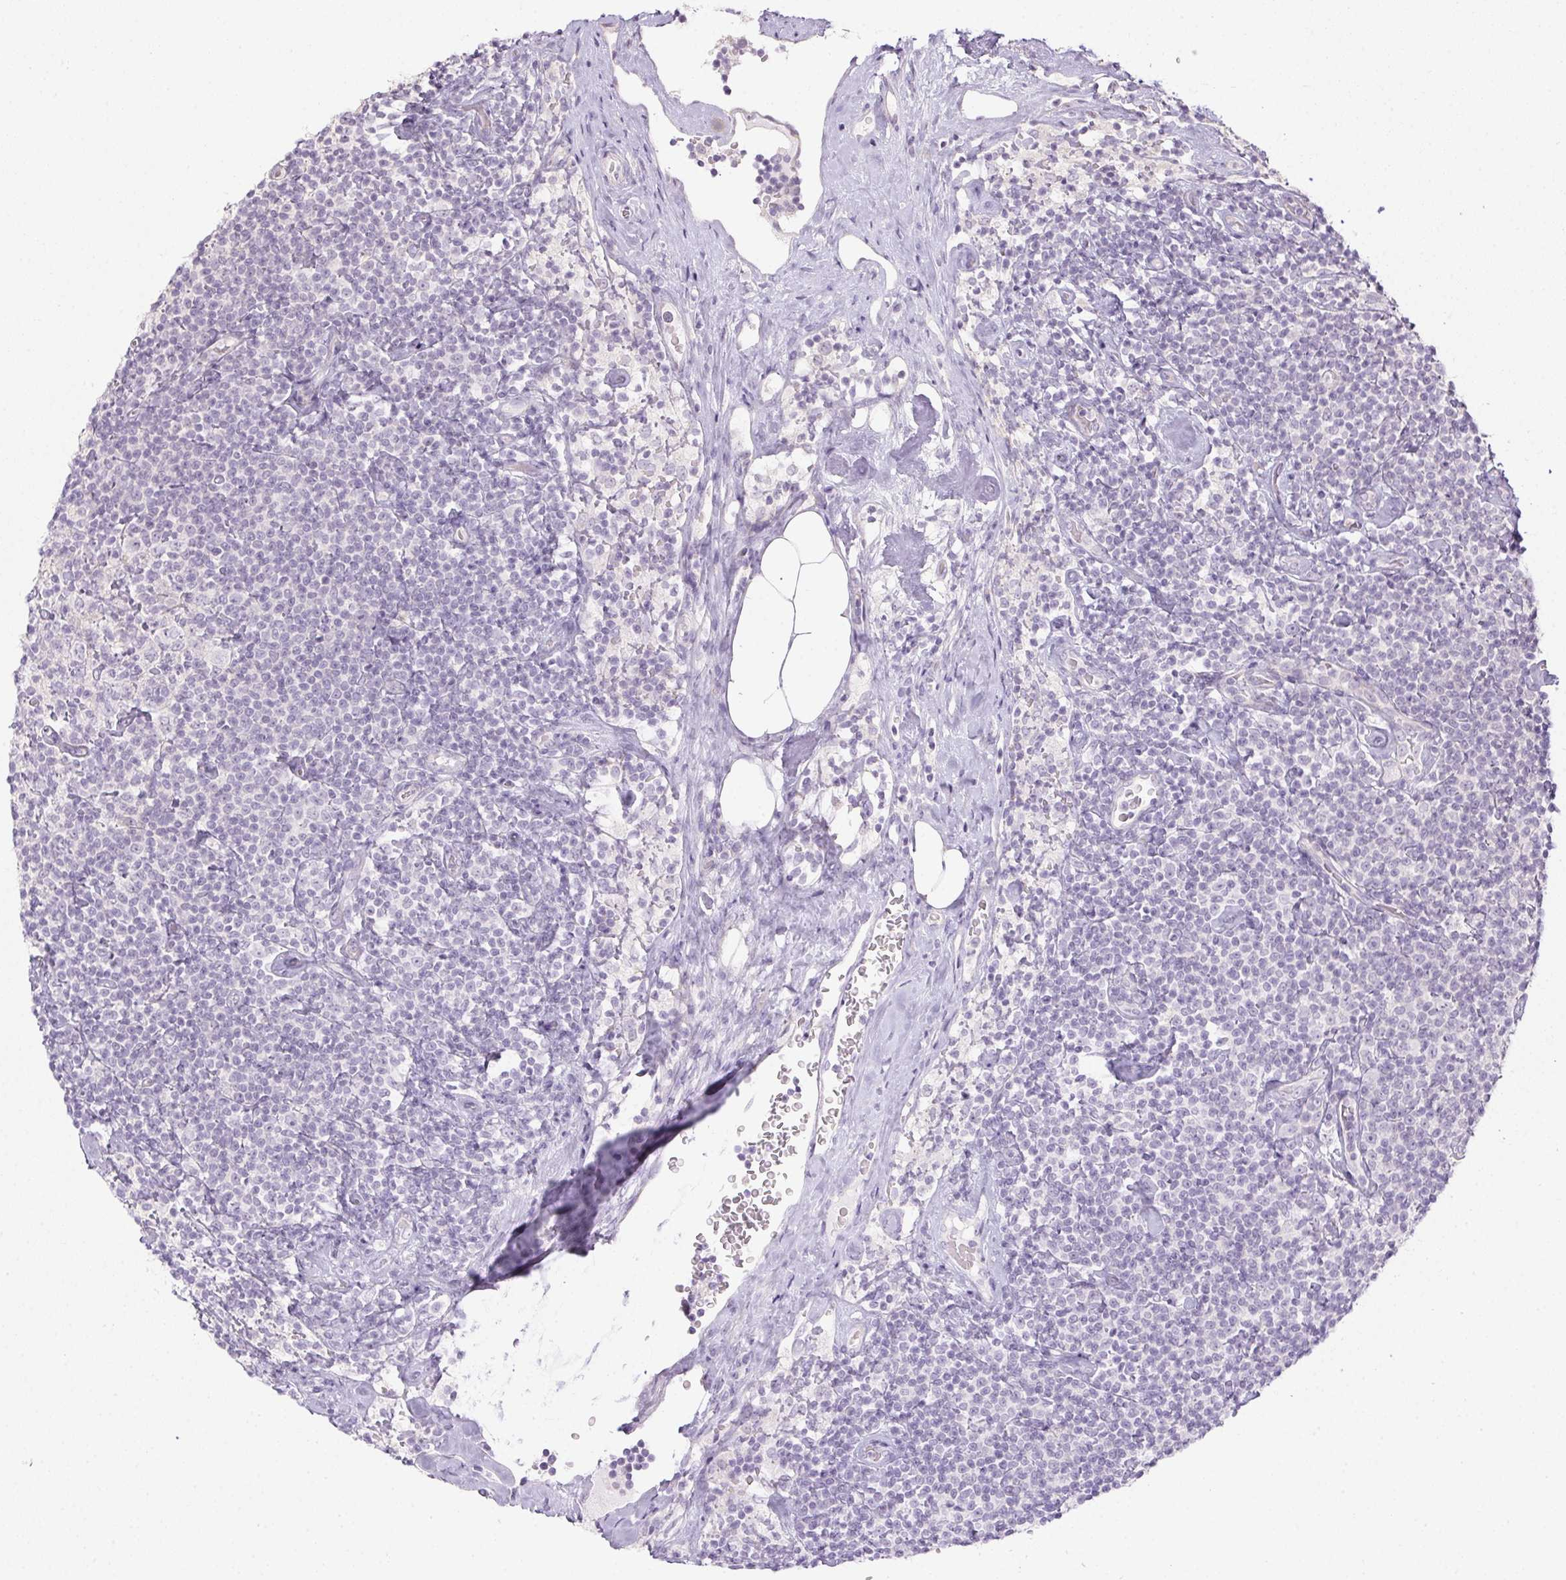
{"staining": {"intensity": "negative", "quantity": "none", "location": "none"}, "tissue": "lymphoma", "cell_type": "Tumor cells", "image_type": "cancer", "snomed": [{"axis": "morphology", "description": "Malignant lymphoma, non-Hodgkin's type, Low grade"}, {"axis": "topography", "description": "Lymph node"}], "caption": "High magnification brightfield microscopy of malignant lymphoma, non-Hodgkin's type (low-grade) stained with DAB (3,3'-diaminobenzidine) (brown) and counterstained with hematoxylin (blue): tumor cells show no significant expression.", "gene": "CTCFL", "patient": {"sex": "male", "age": 81}}